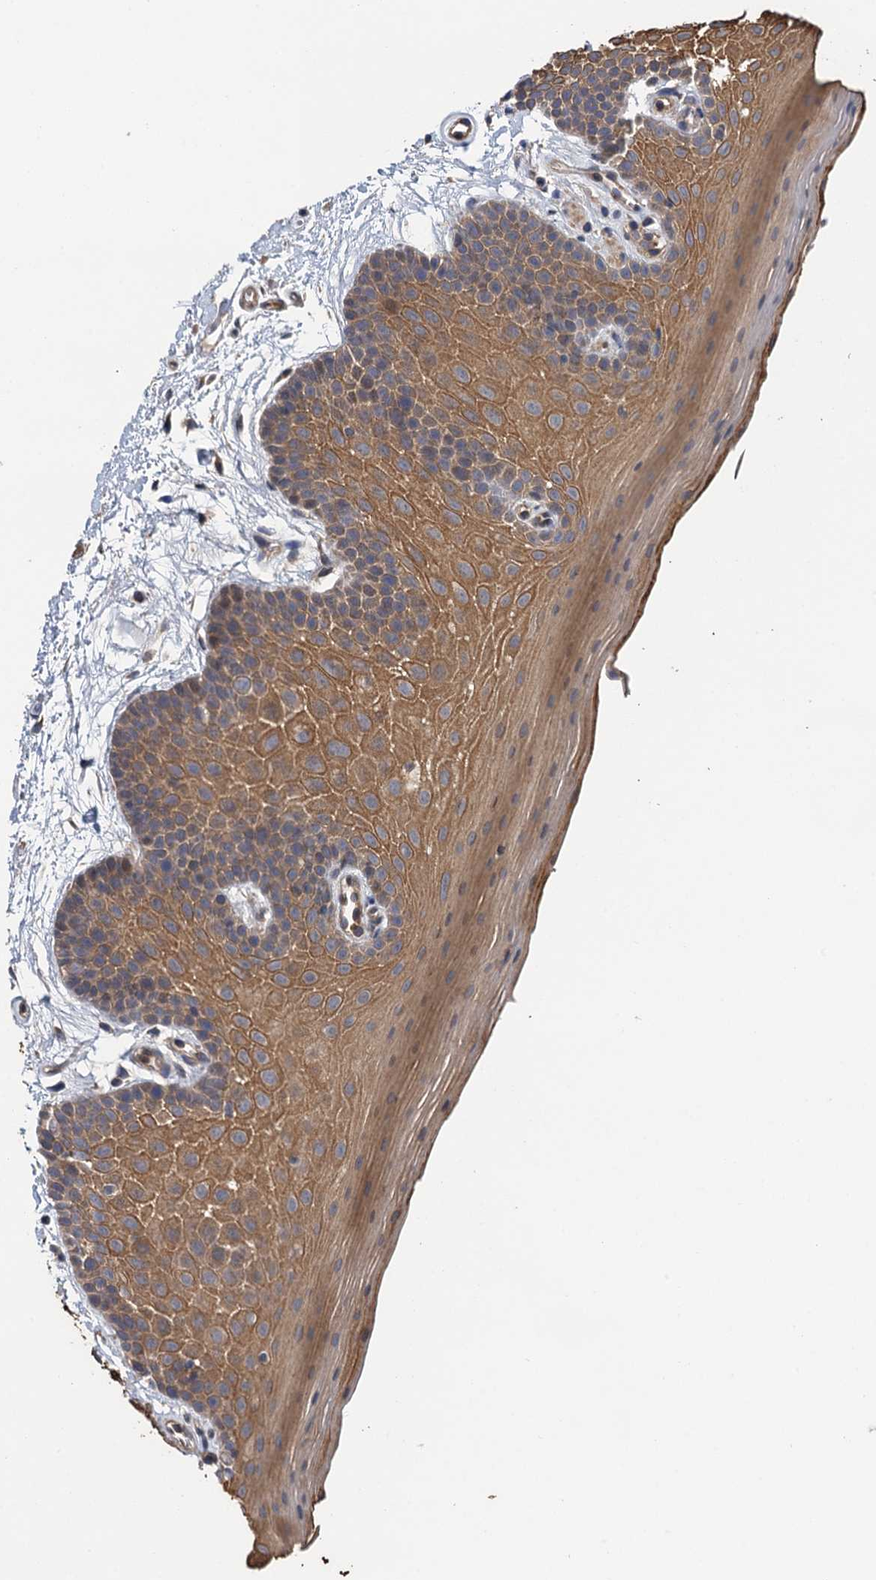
{"staining": {"intensity": "moderate", "quantity": ">75%", "location": "cytoplasmic/membranous"}, "tissue": "oral mucosa", "cell_type": "Squamous epithelial cells", "image_type": "normal", "snomed": [{"axis": "morphology", "description": "Normal tissue, NOS"}, {"axis": "topography", "description": "Oral tissue"}], "caption": "The immunohistochemical stain labels moderate cytoplasmic/membranous expression in squamous epithelial cells of unremarkable oral mucosa. Nuclei are stained in blue.", "gene": "MEAK7", "patient": {"sex": "male", "age": 62}}